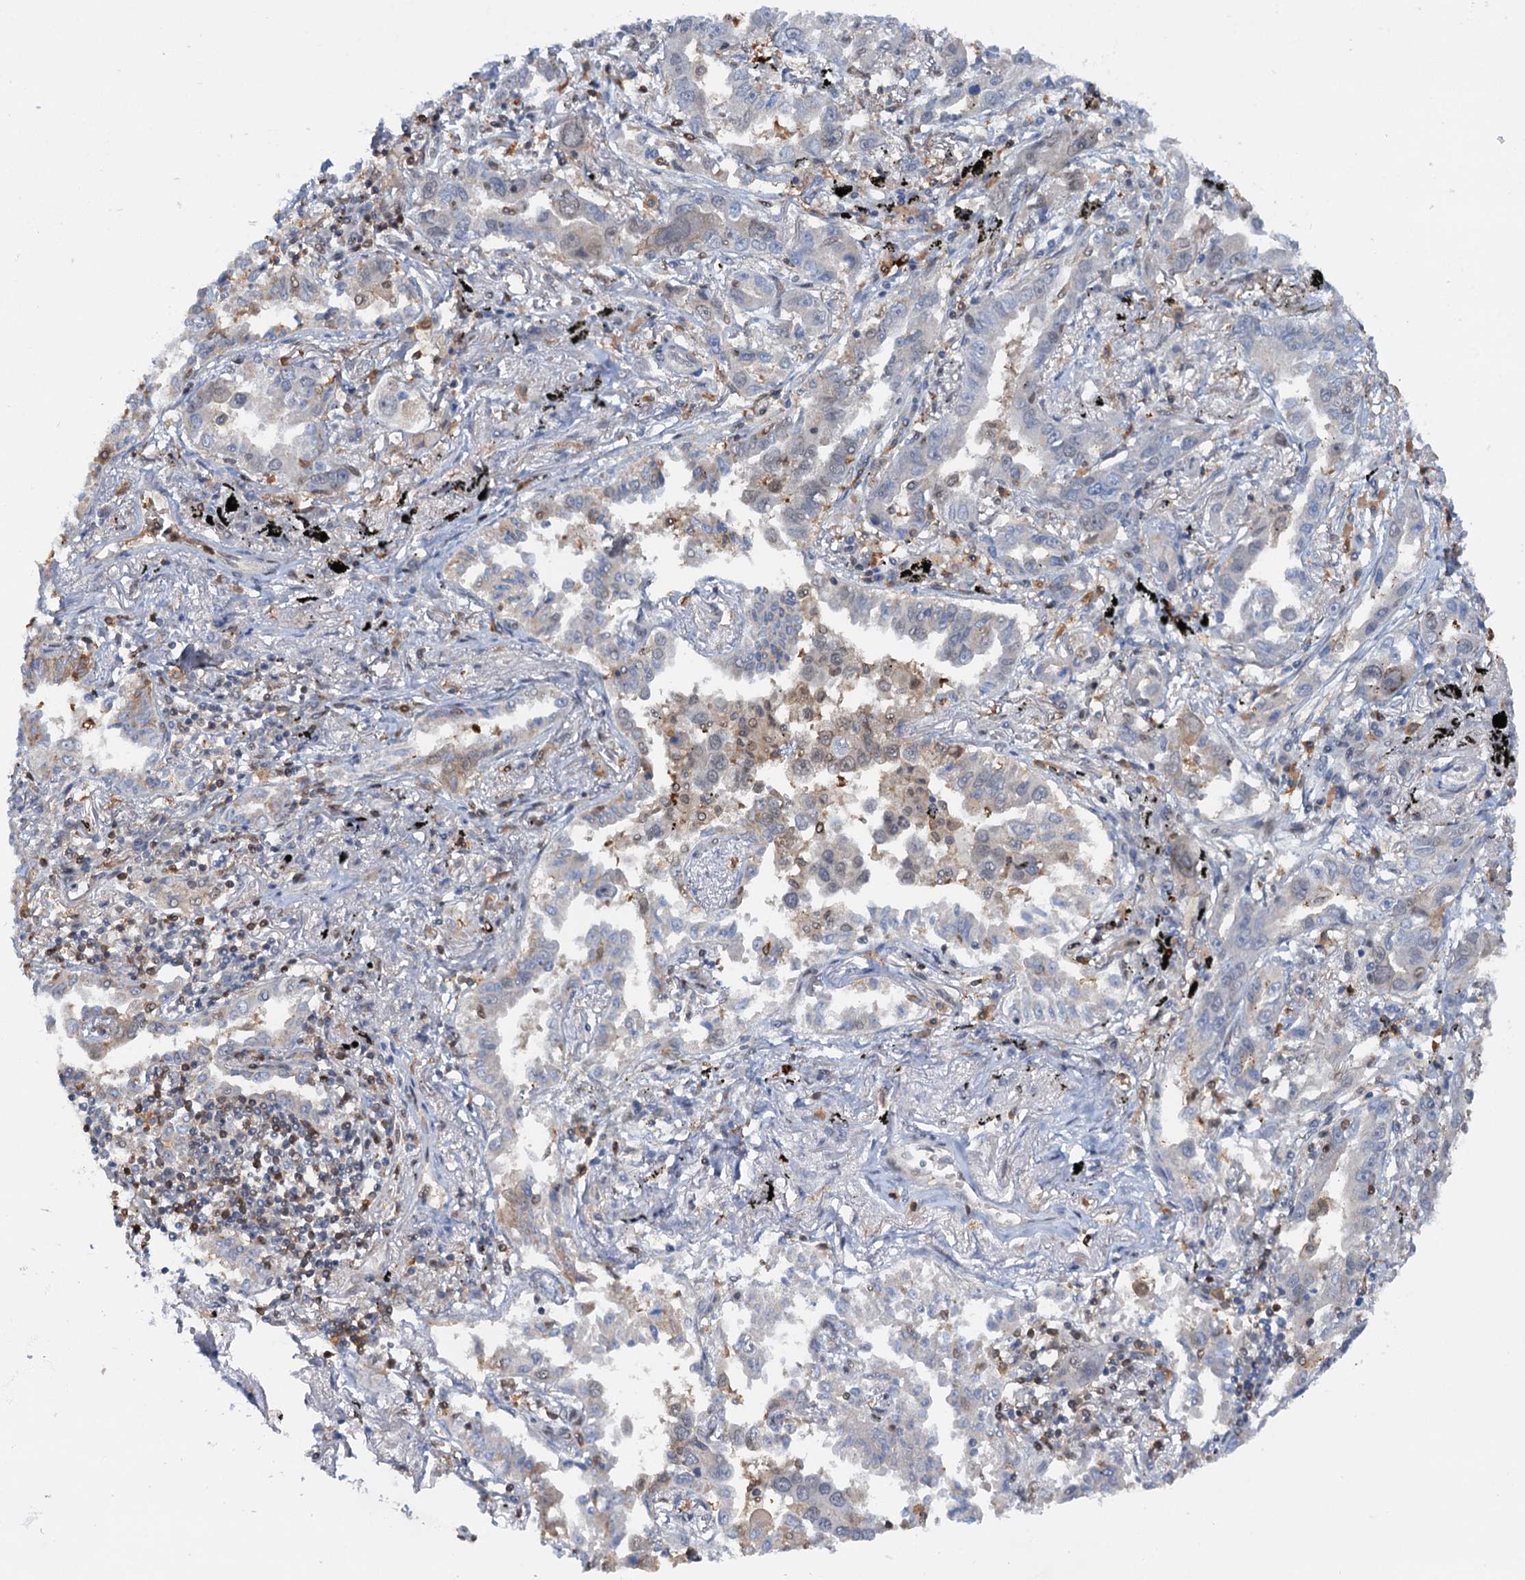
{"staining": {"intensity": "negative", "quantity": "none", "location": "none"}, "tissue": "lung cancer", "cell_type": "Tumor cells", "image_type": "cancer", "snomed": [{"axis": "morphology", "description": "Adenocarcinoma, NOS"}, {"axis": "topography", "description": "Lung"}], "caption": "Tumor cells are negative for brown protein staining in lung cancer (adenocarcinoma).", "gene": "ZNF609", "patient": {"sex": "male", "age": 67}}